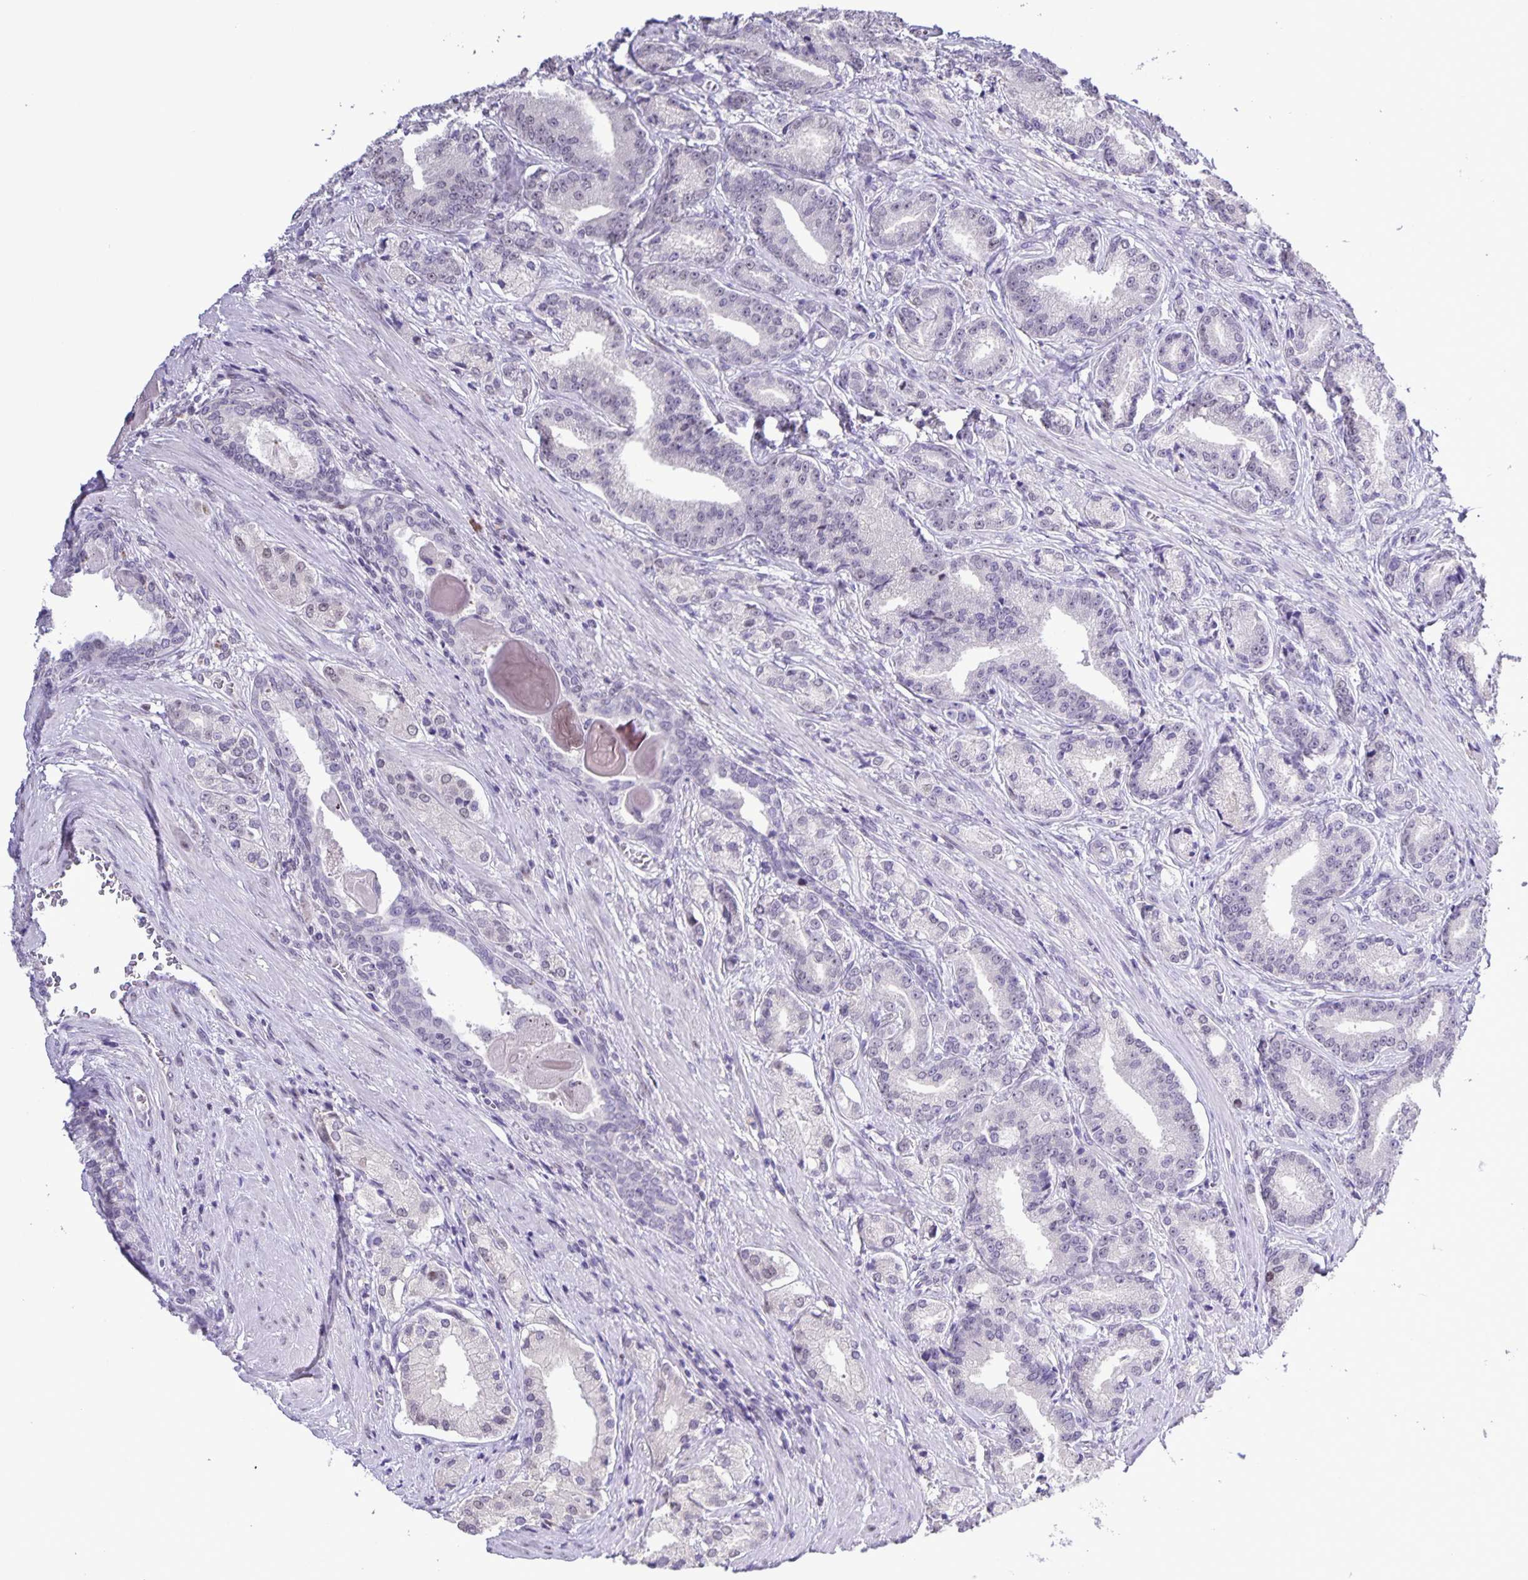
{"staining": {"intensity": "negative", "quantity": "none", "location": "none"}, "tissue": "prostate cancer", "cell_type": "Tumor cells", "image_type": "cancer", "snomed": [{"axis": "morphology", "description": "Adenocarcinoma, High grade"}, {"axis": "topography", "description": "Prostate and seminal vesicle, NOS"}], "caption": "Photomicrograph shows no significant protein positivity in tumor cells of prostate cancer.", "gene": "ONECUT2", "patient": {"sex": "male", "age": 61}}